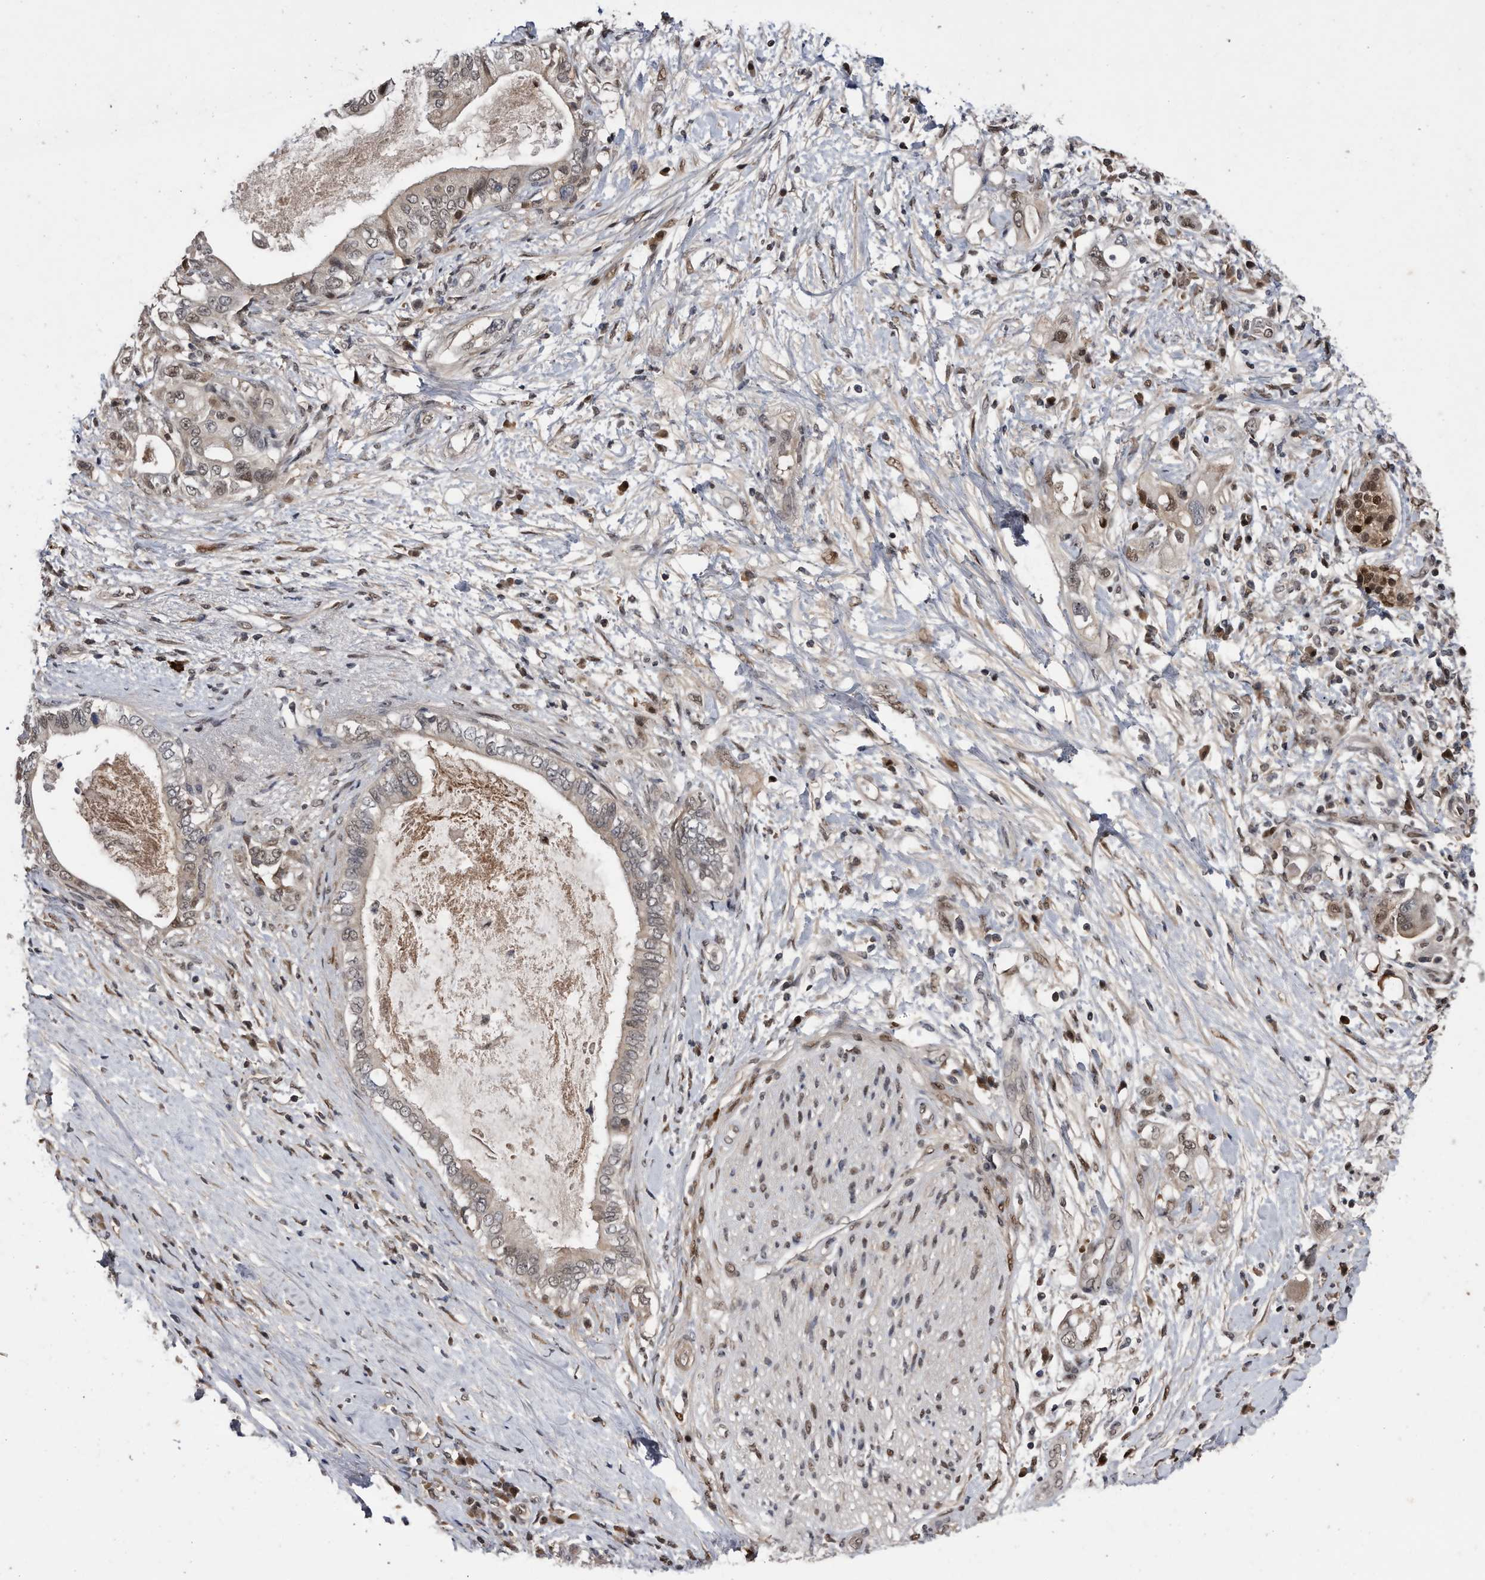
{"staining": {"intensity": "negative", "quantity": "none", "location": "none"}, "tissue": "pancreatic cancer", "cell_type": "Tumor cells", "image_type": "cancer", "snomed": [{"axis": "morphology", "description": "Adenocarcinoma, NOS"}, {"axis": "topography", "description": "Pancreas"}], "caption": "IHC histopathology image of neoplastic tissue: adenocarcinoma (pancreatic) stained with DAB exhibits no significant protein expression in tumor cells. (Immunohistochemistry, brightfield microscopy, high magnification).", "gene": "RAD23B", "patient": {"sex": "female", "age": 56}}